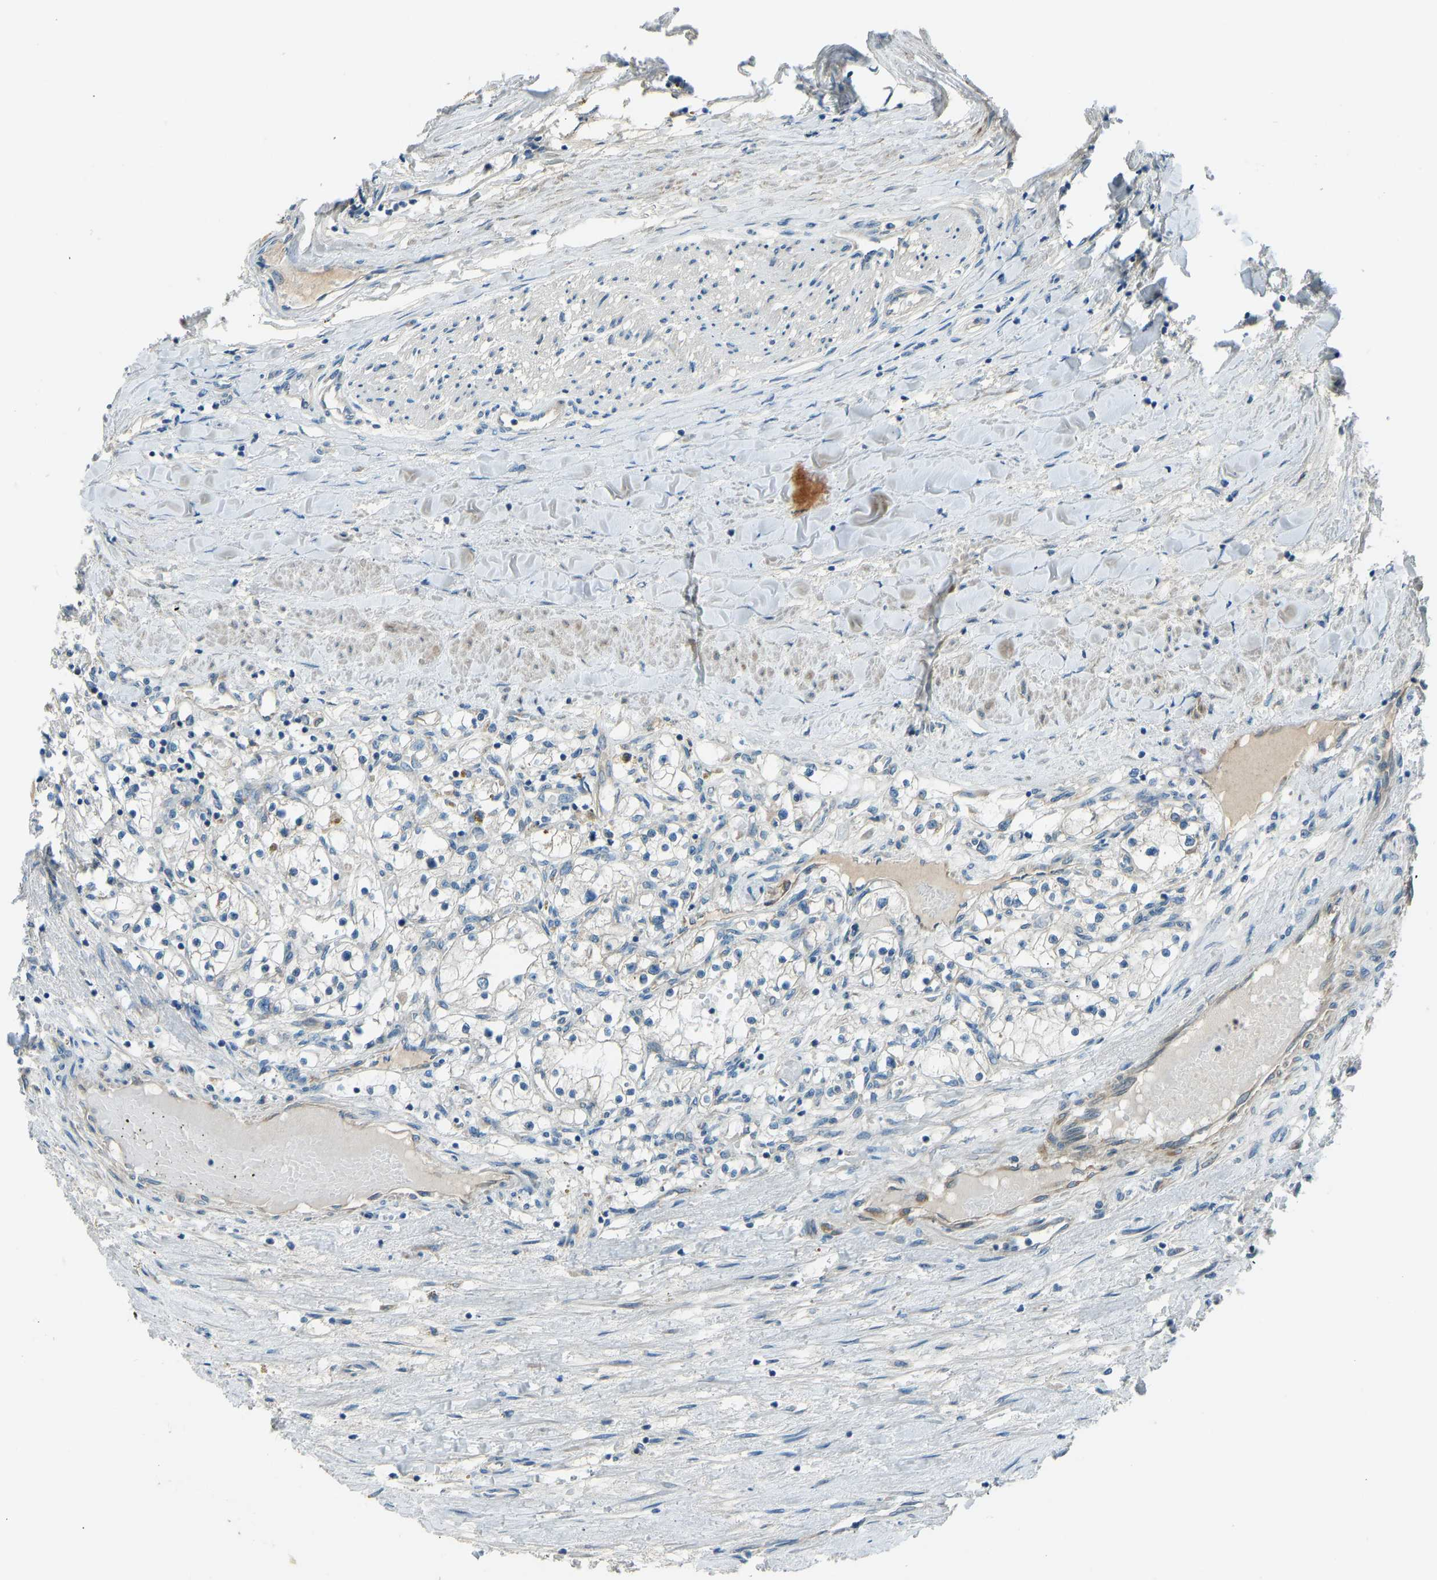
{"staining": {"intensity": "negative", "quantity": "none", "location": "none"}, "tissue": "renal cancer", "cell_type": "Tumor cells", "image_type": "cancer", "snomed": [{"axis": "morphology", "description": "Adenocarcinoma, NOS"}, {"axis": "topography", "description": "Kidney"}], "caption": "Immunohistochemistry histopathology image of human renal cancer (adenocarcinoma) stained for a protein (brown), which demonstrates no expression in tumor cells.", "gene": "STAU2", "patient": {"sex": "male", "age": 68}}